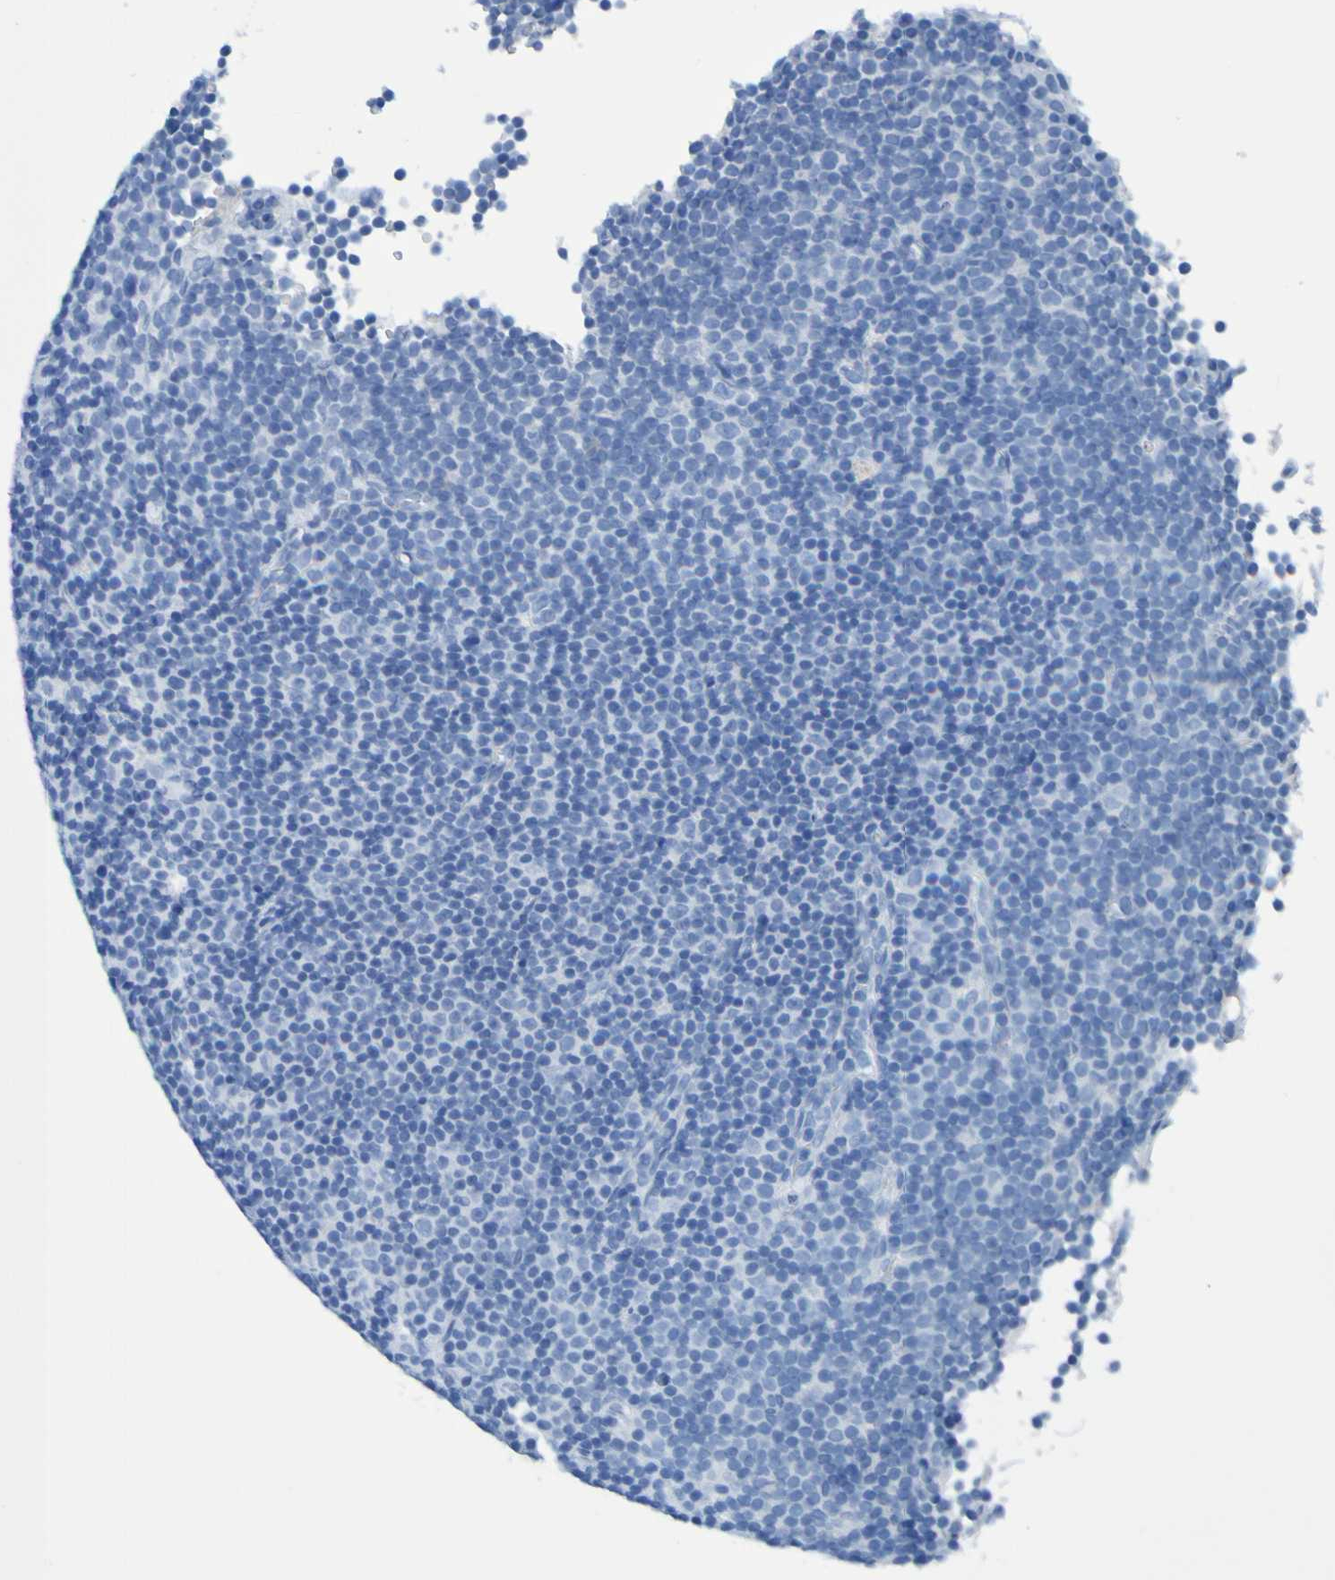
{"staining": {"intensity": "negative", "quantity": "none", "location": "none"}, "tissue": "lymphoma", "cell_type": "Tumor cells", "image_type": "cancer", "snomed": [{"axis": "morphology", "description": "Malignant lymphoma, non-Hodgkin's type, Low grade"}, {"axis": "topography", "description": "Lymph node"}], "caption": "Tumor cells show no significant positivity in low-grade malignant lymphoma, non-Hodgkin's type. The staining is performed using DAB brown chromogen with nuclei counter-stained in using hematoxylin.", "gene": "DPEP1", "patient": {"sex": "female", "age": 67}}